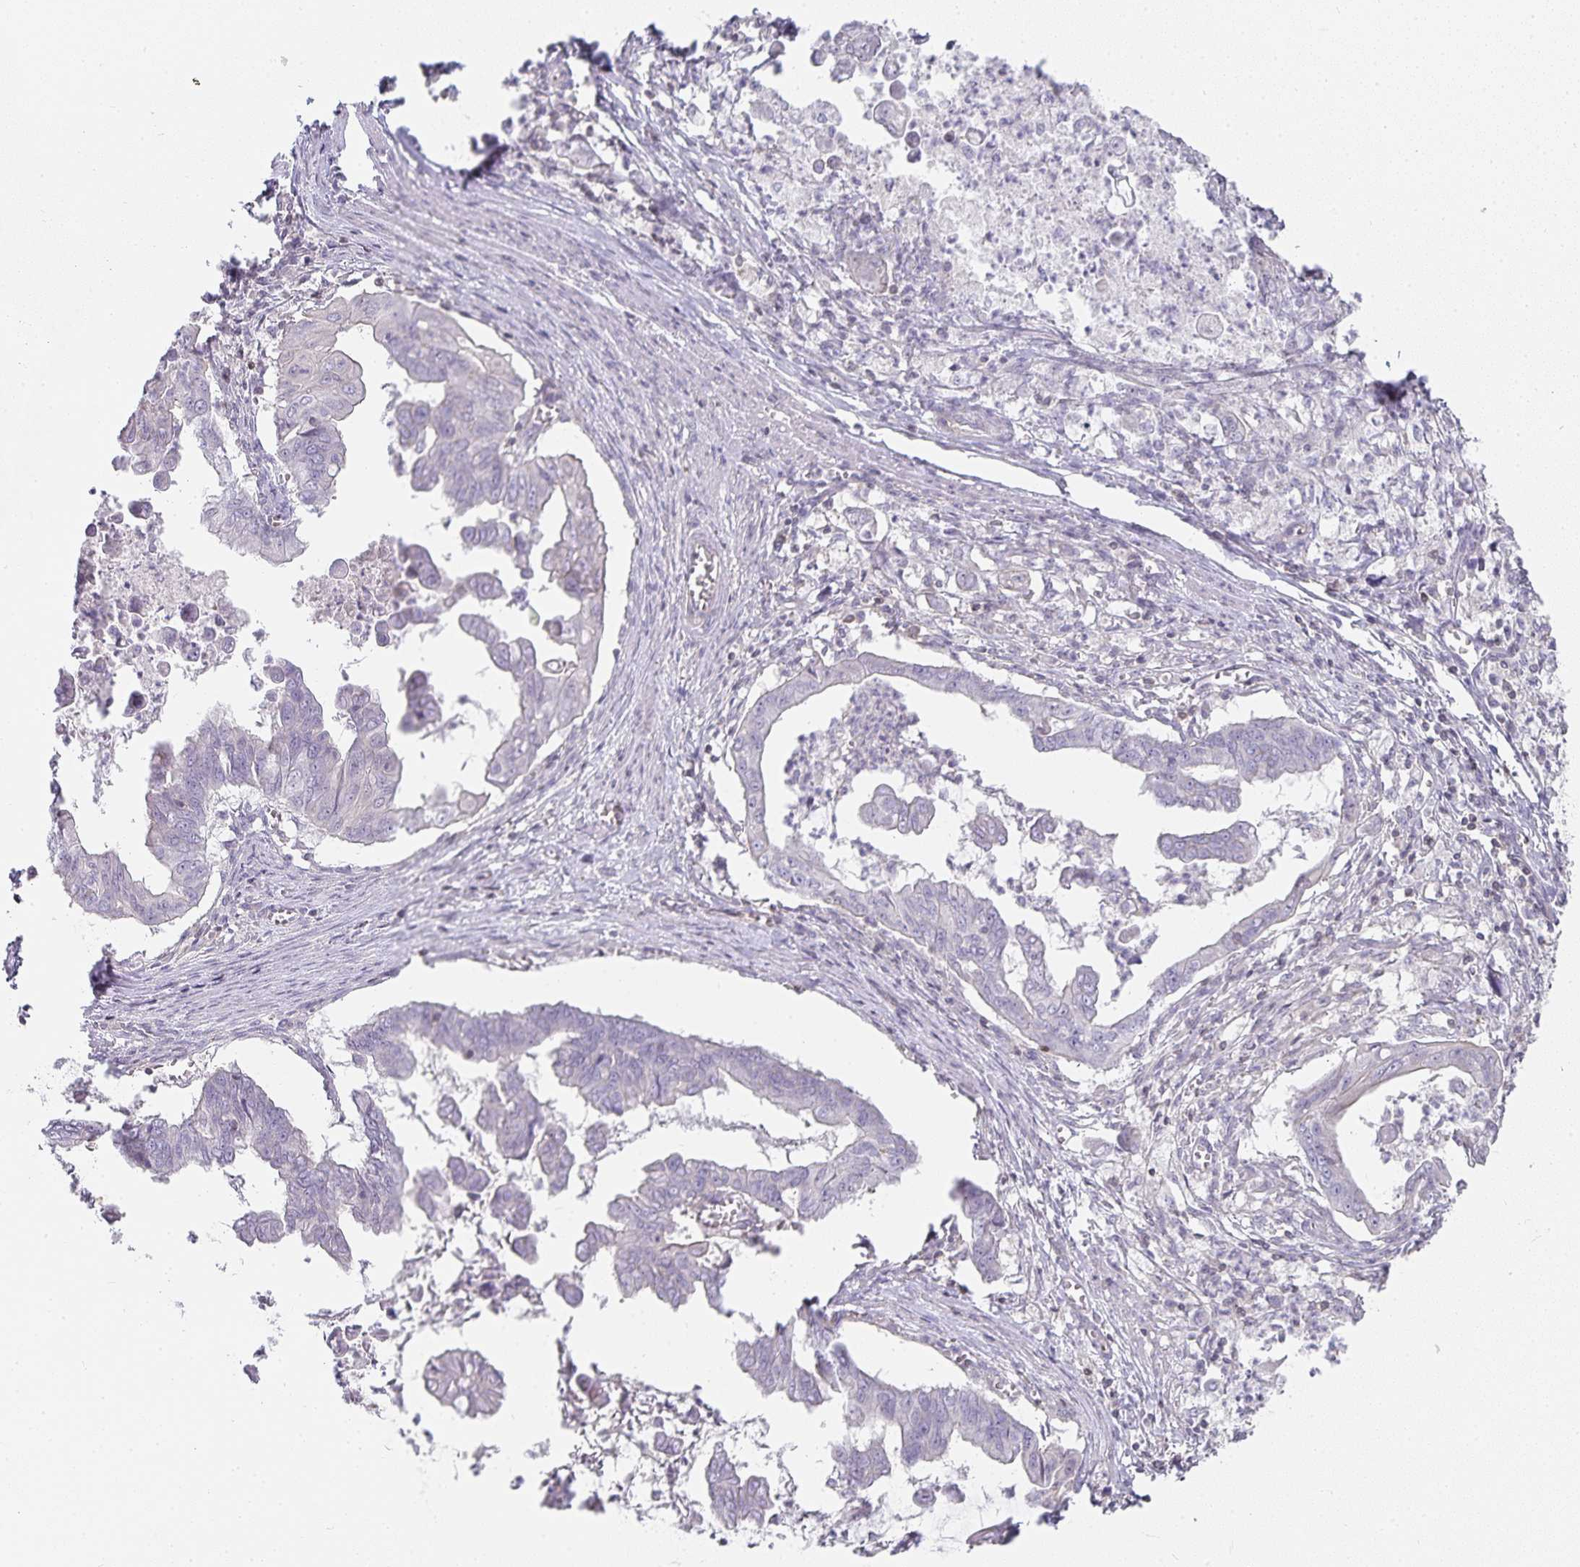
{"staining": {"intensity": "negative", "quantity": "none", "location": "none"}, "tissue": "stomach cancer", "cell_type": "Tumor cells", "image_type": "cancer", "snomed": [{"axis": "morphology", "description": "Adenocarcinoma, NOS"}, {"axis": "topography", "description": "Stomach, upper"}], "caption": "A micrograph of human stomach adenocarcinoma is negative for staining in tumor cells. Nuclei are stained in blue.", "gene": "GATA3", "patient": {"sex": "male", "age": 80}}